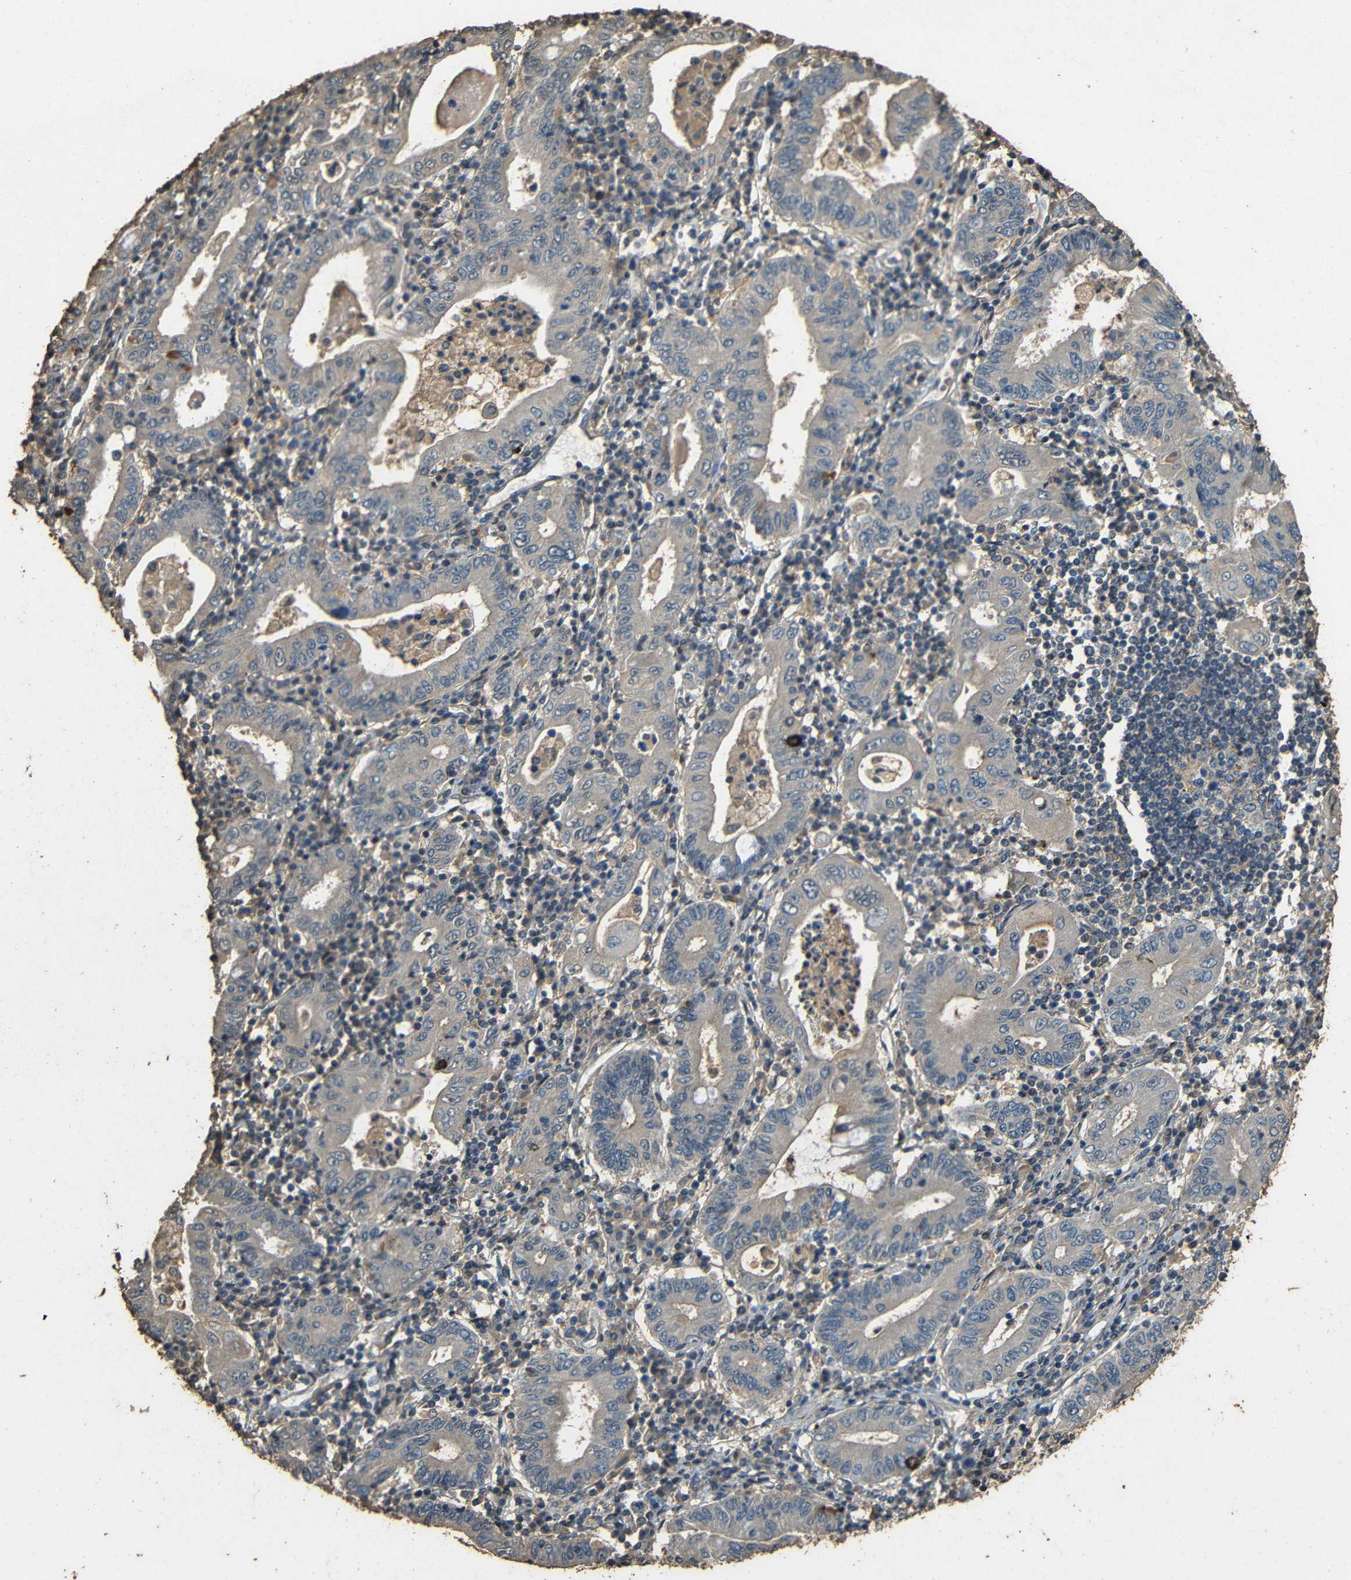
{"staining": {"intensity": "moderate", "quantity": "<25%", "location": "cytoplasmic/membranous"}, "tissue": "stomach cancer", "cell_type": "Tumor cells", "image_type": "cancer", "snomed": [{"axis": "morphology", "description": "Normal tissue, NOS"}, {"axis": "morphology", "description": "Adenocarcinoma, NOS"}, {"axis": "topography", "description": "Esophagus"}, {"axis": "topography", "description": "Stomach, upper"}, {"axis": "topography", "description": "Peripheral nerve tissue"}], "caption": "This image shows stomach cancer (adenocarcinoma) stained with immunohistochemistry (IHC) to label a protein in brown. The cytoplasmic/membranous of tumor cells show moderate positivity for the protein. Nuclei are counter-stained blue.", "gene": "PDE5A", "patient": {"sex": "male", "age": 62}}